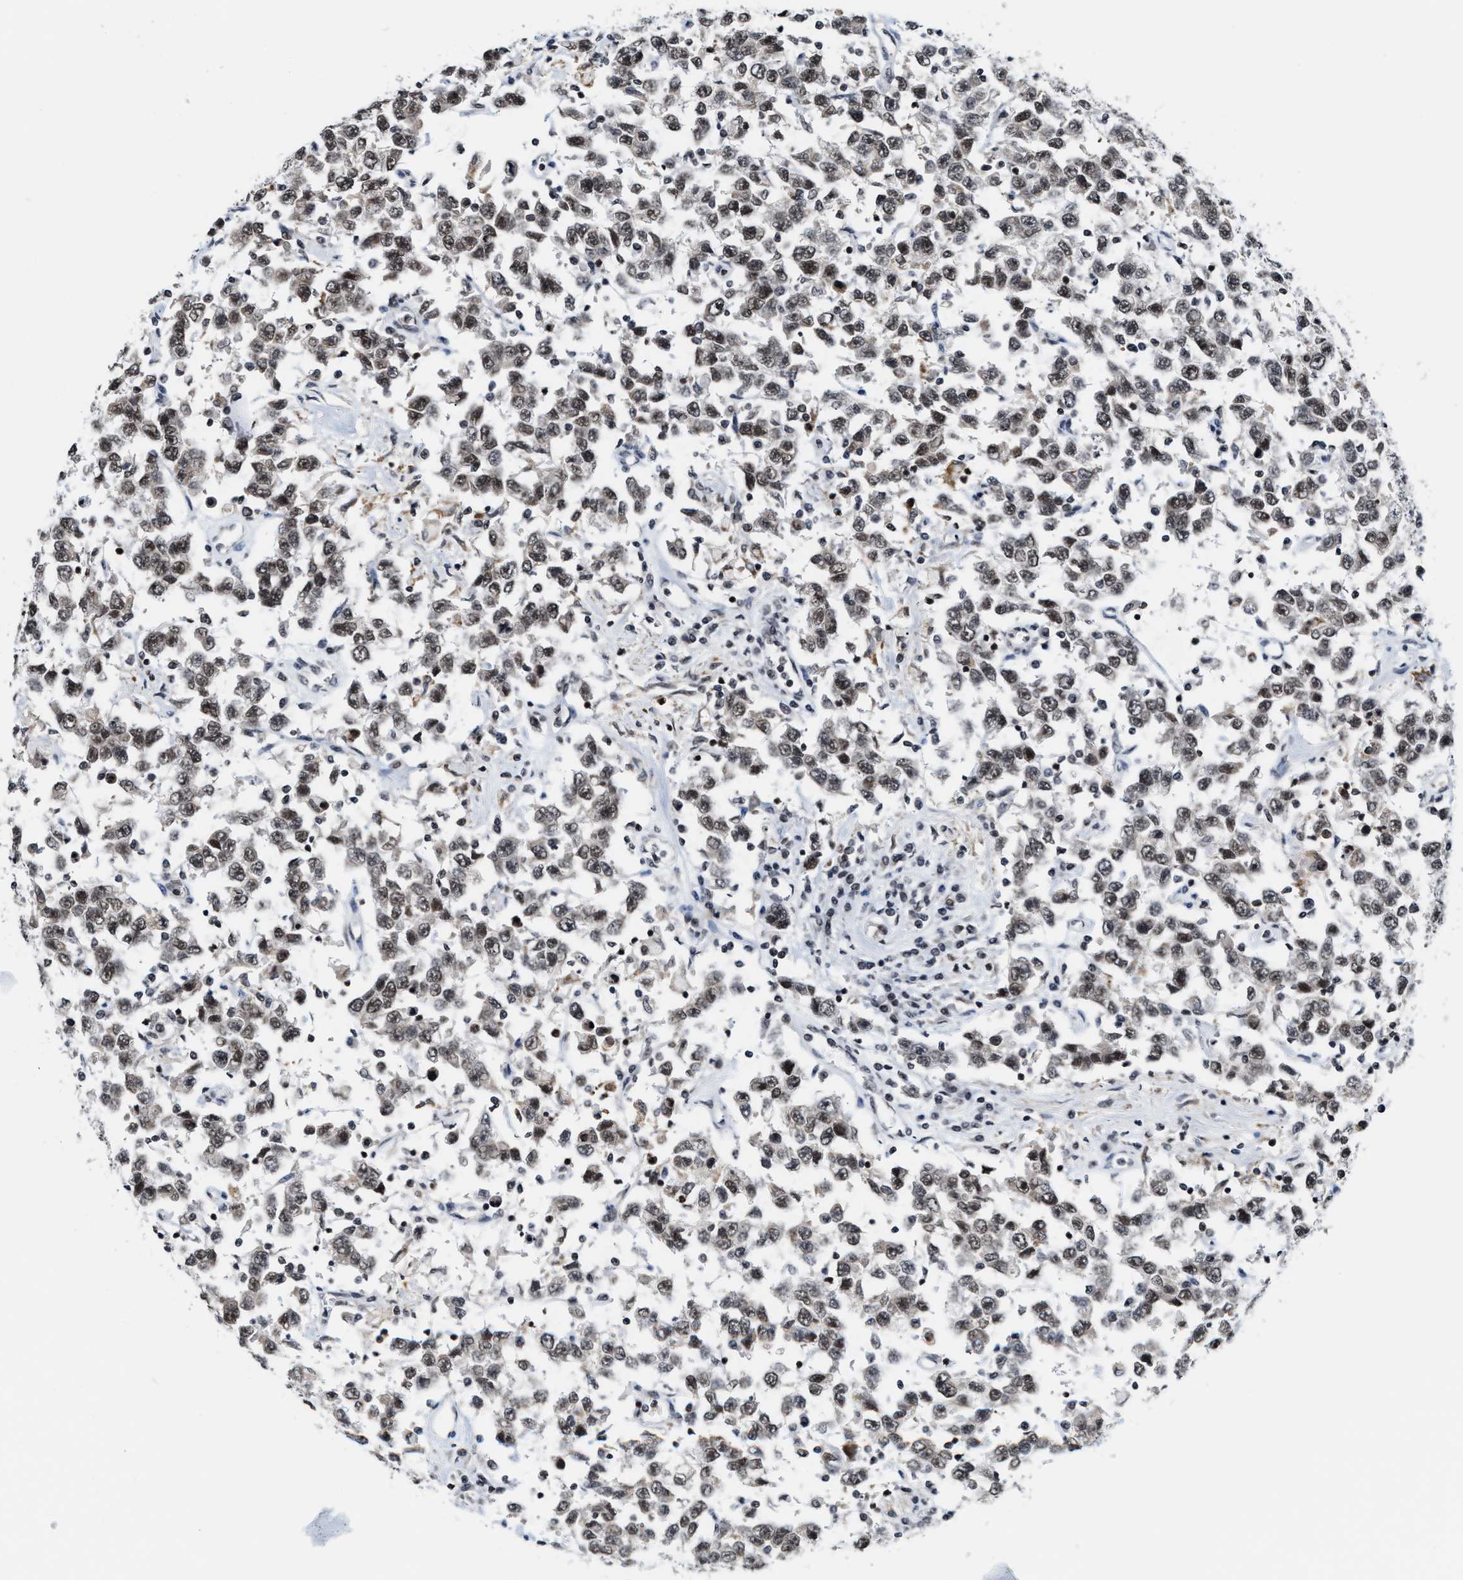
{"staining": {"intensity": "moderate", "quantity": ">75%", "location": "nuclear"}, "tissue": "testis cancer", "cell_type": "Tumor cells", "image_type": "cancer", "snomed": [{"axis": "morphology", "description": "Seminoma, NOS"}, {"axis": "topography", "description": "Testis"}], "caption": "Testis seminoma stained with a brown dye reveals moderate nuclear positive expression in approximately >75% of tumor cells.", "gene": "ANKRD6", "patient": {"sex": "male", "age": 41}}